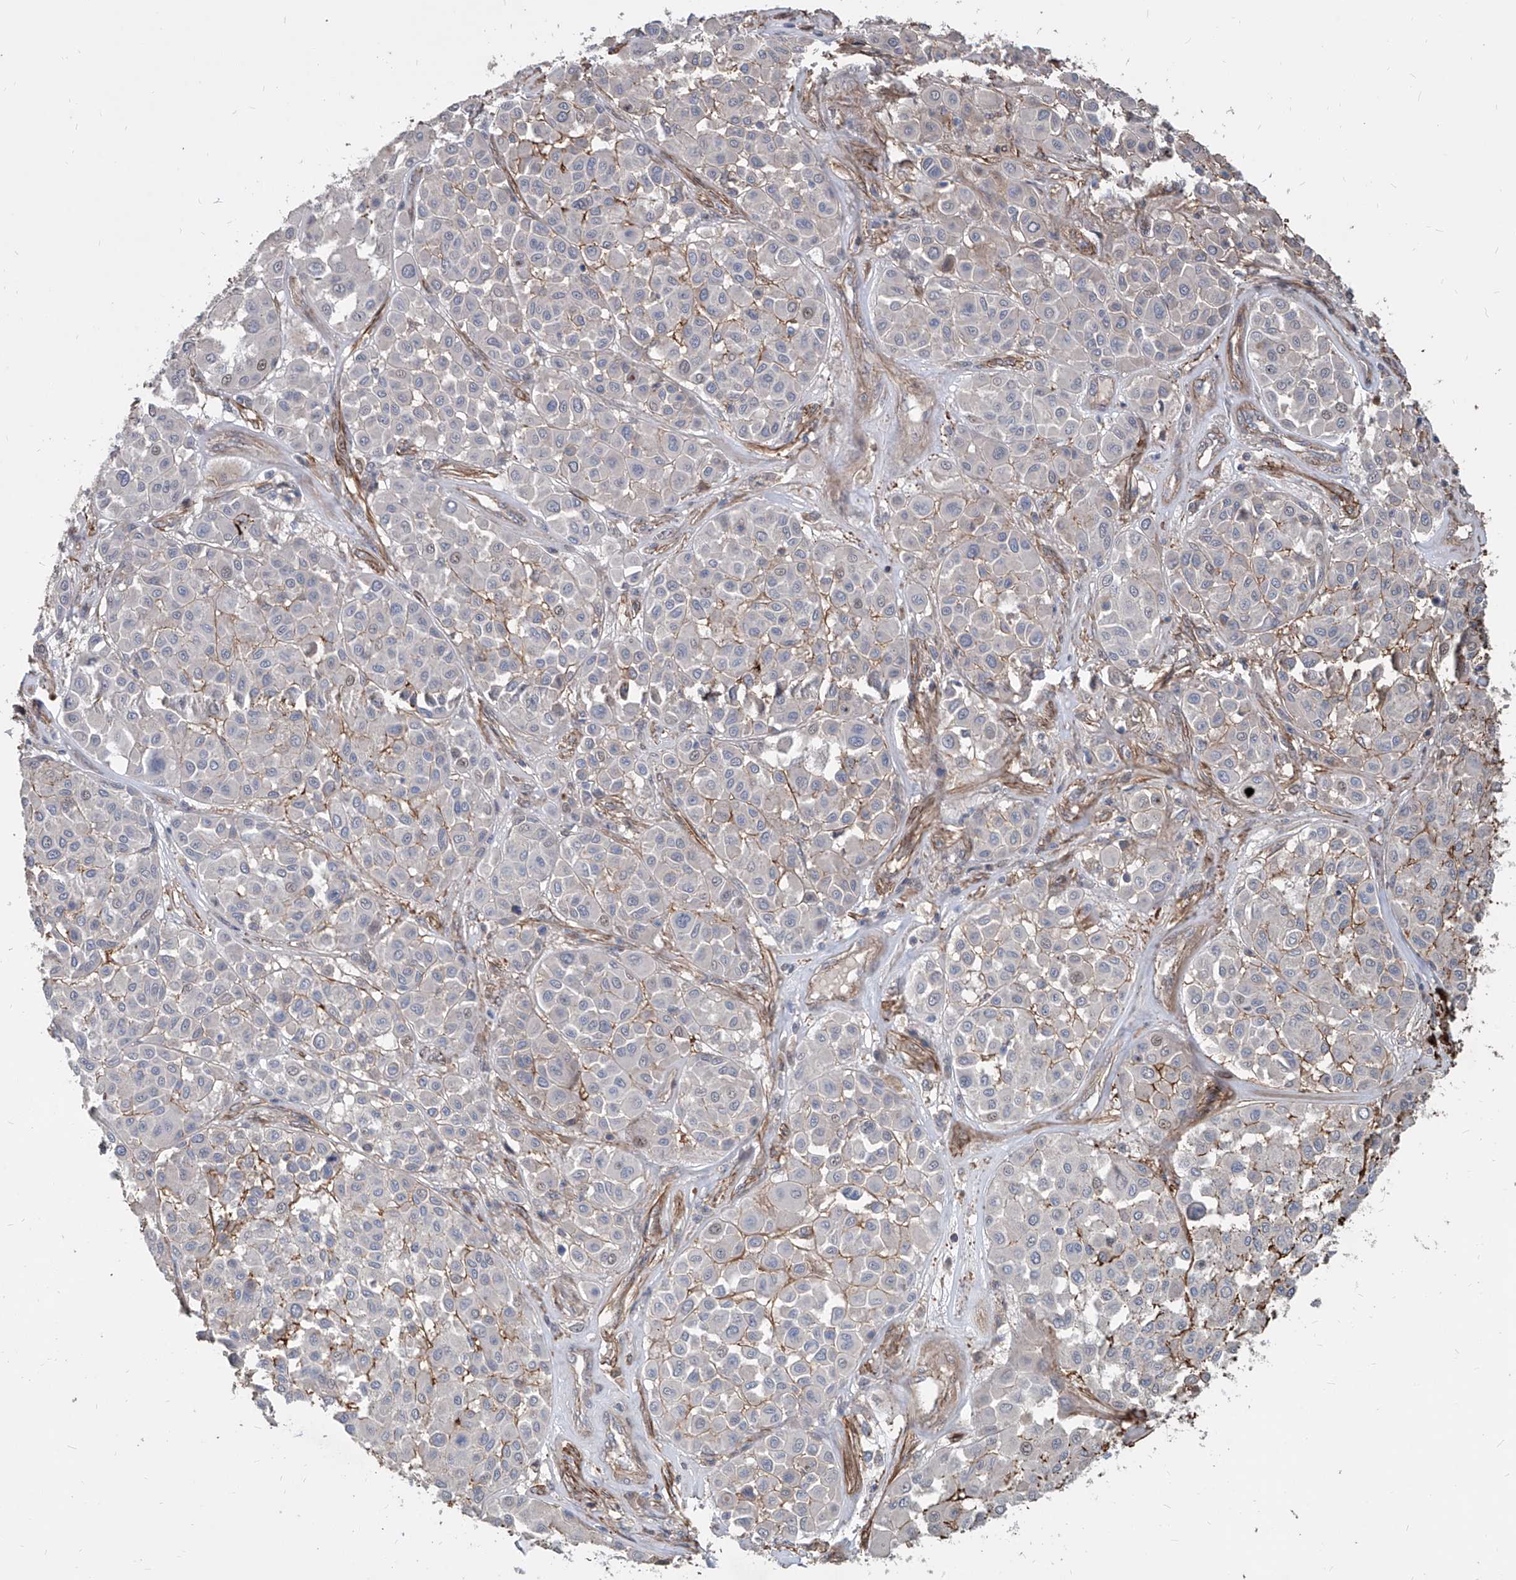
{"staining": {"intensity": "negative", "quantity": "none", "location": "none"}, "tissue": "melanoma", "cell_type": "Tumor cells", "image_type": "cancer", "snomed": [{"axis": "morphology", "description": "Malignant melanoma, Metastatic site"}, {"axis": "topography", "description": "Soft tissue"}], "caption": "Protein analysis of malignant melanoma (metastatic site) reveals no significant positivity in tumor cells. (Stains: DAB immunohistochemistry (IHC) with hematoxylin counter stain, Microscopy: brightfield microscopy at high magnification).", "gene": "FAM83B", "patient": {"sex": "male", "age": 41}}